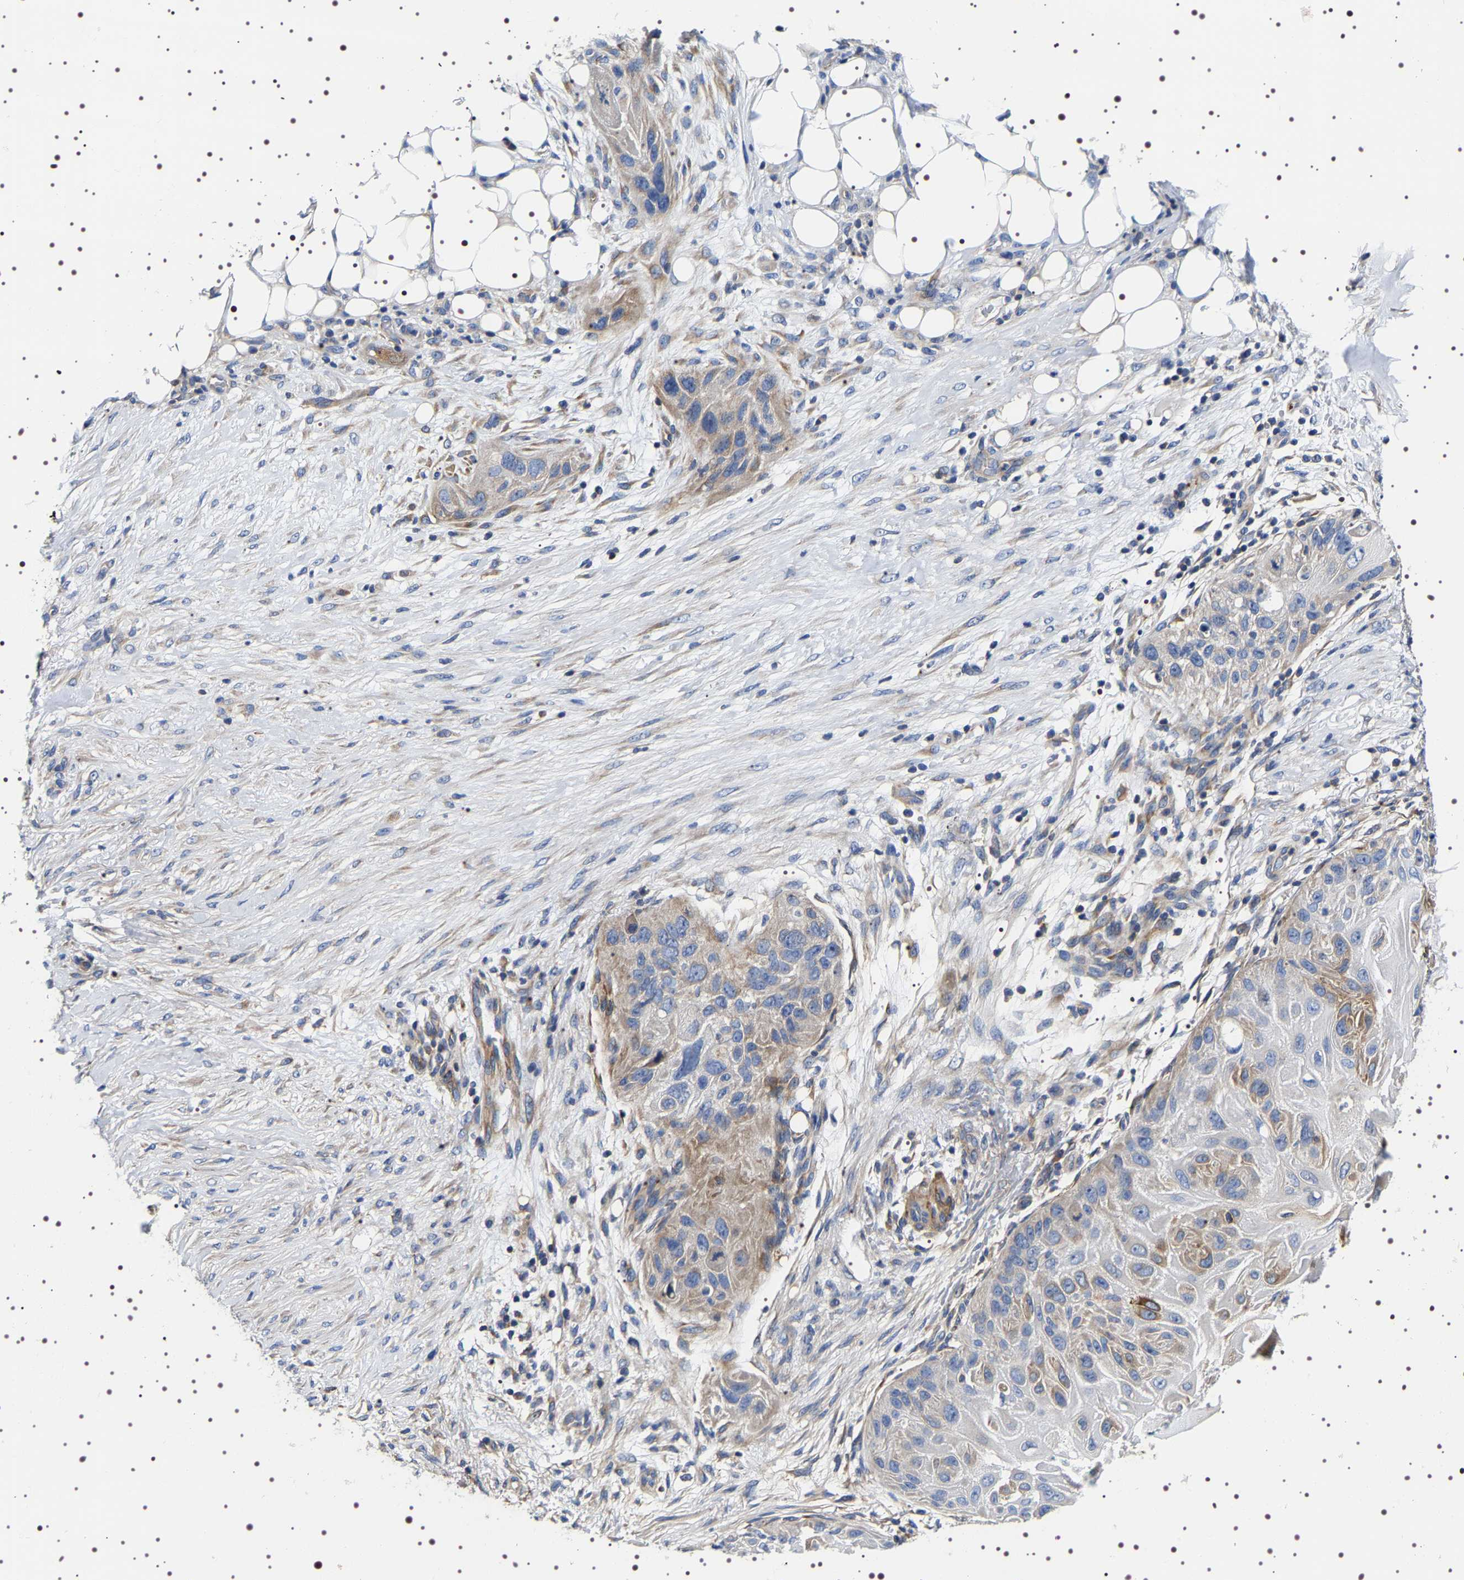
{"staining": {"intensity": "moderate", "quantity": "<25%", "location": "cytoplasmic/membranous"}, "tissue": "skin cancer", "cell_type": "Tumor cells", "image_type": "cancer", "snomed": [{"axis": "morphology", "description": "Squamous cell carcinoma, NOS"}, {"axis": "topography", "description": "Skin"}], "caption": "Skin cancer (squamous cell carcinoma) stained with DAB (3,3'-diaminobenzidine) IHC exhibits low levels of moderate cytoplasmic/membranous positivity in approximately <25% of tumor cells.", "gene": "SQLE", "patient": {"sex": "female", "age": 77}}